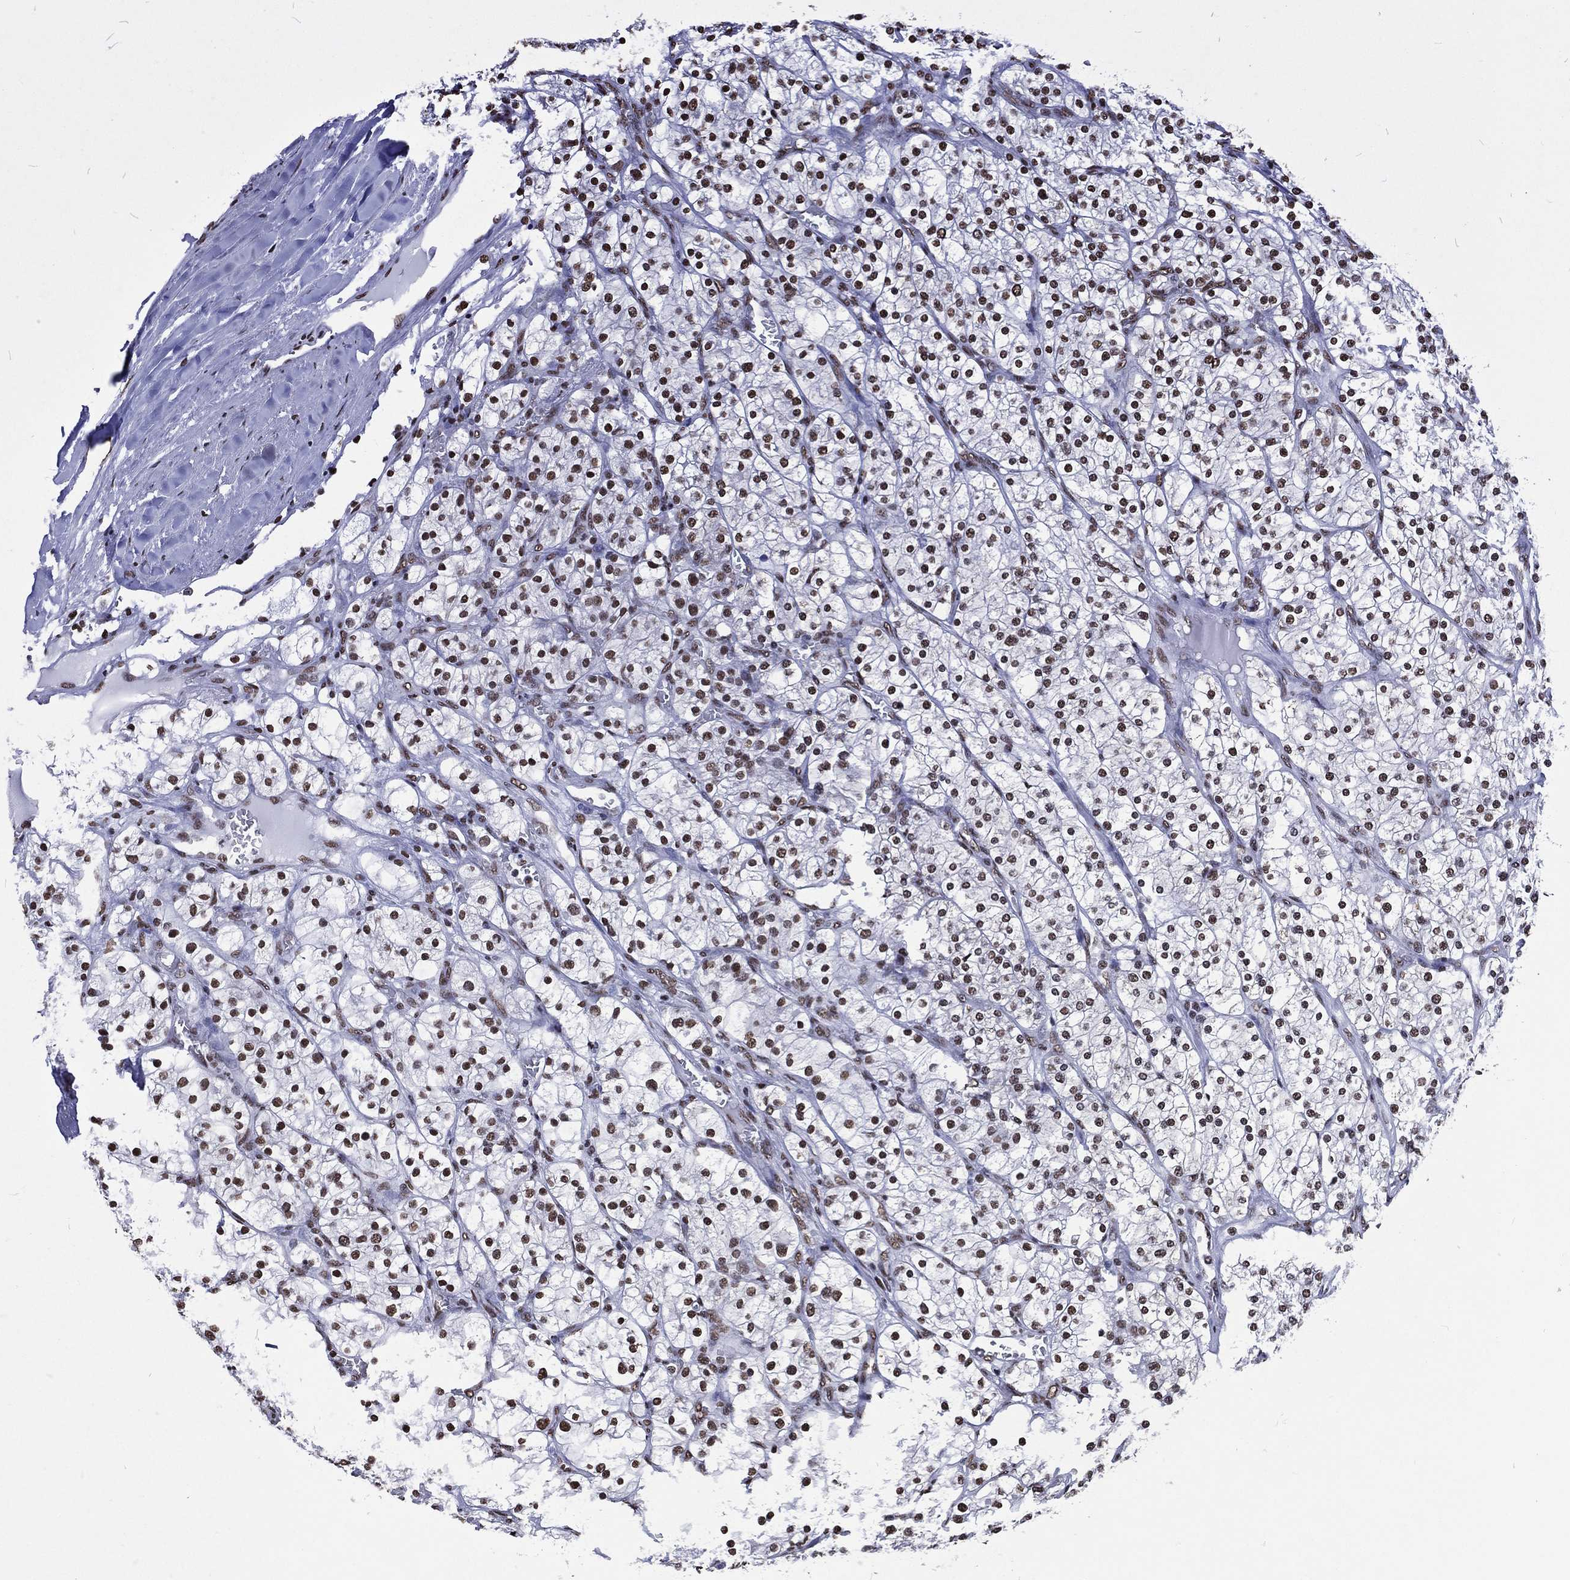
{"staining": {"intensity": "strong", "quantity": ">75%", "location": "nuclear"}, "tissue": "renal cancer", "cell_type": "Tumor cells", "image_type": "cancer", "snomed": [{"axis": "morphology", "description": "Adenocarcinoma, NOS"}, {"axis": "topography", "description": "Kidney"}], "caption": "Renal cancer (adenocarcinoma) stained for a protein (brown) shows strong nuclear positive staining in about >75% of tumor cells.", "gene": "RETREG2", "patient": {"sex": "male", "age": 80}}